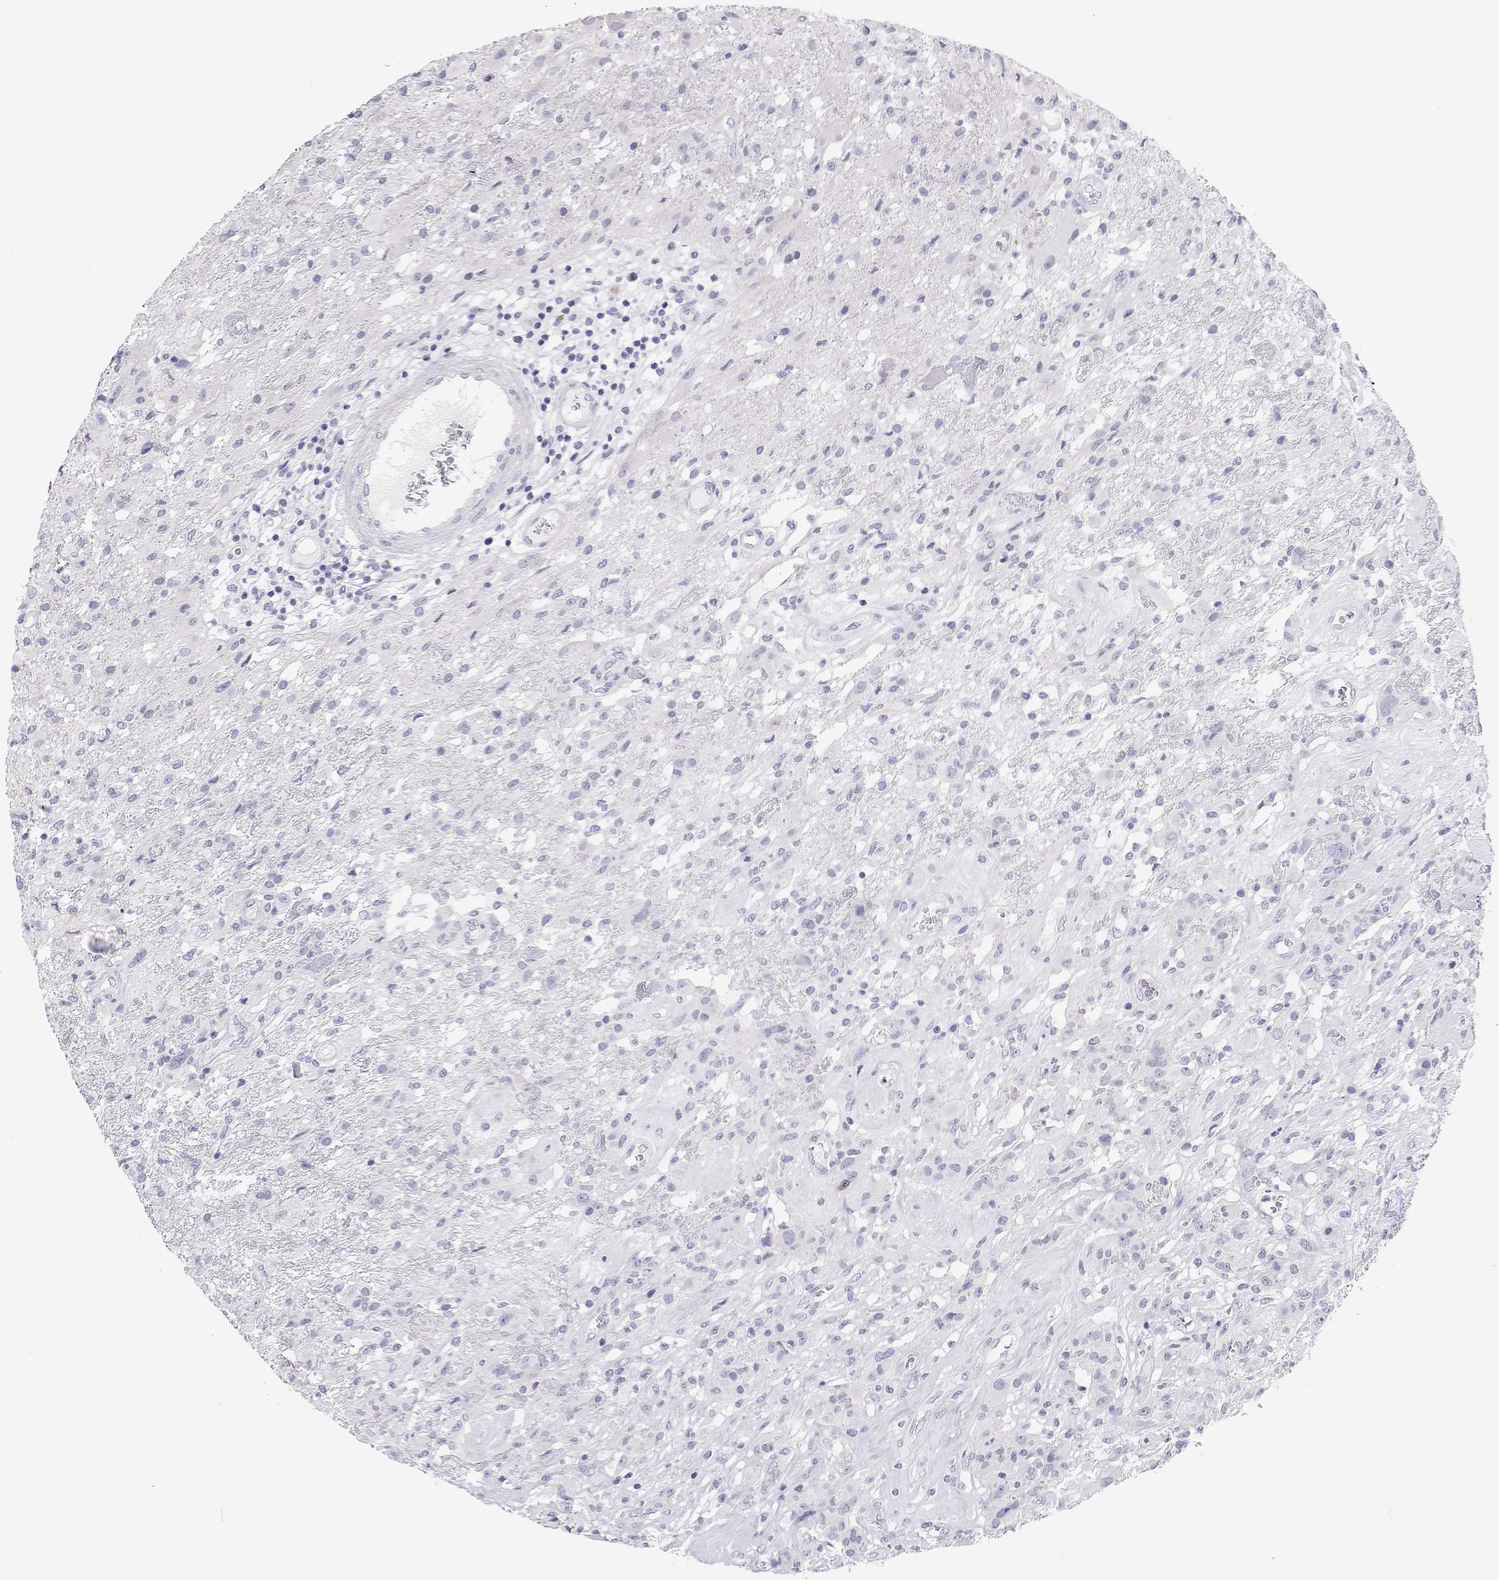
{"staining": {"intensity": "negative", "quantity": "none", "location": "none"}, "tissue": "glioma", "cell_type": "Tumor cells", "image_type": "cancer", "snomed": [{"axis": "morphology", "description": "Glioma, malignant, High grade"}, {"axis": "topography", "description": "Brain"}], "caption": "Immunohistochemistry (IHC) image of malignant glioma (high-grade) stained for a protein (brown), which exhibits no expression in tumor cells.", "gene": "BHMT", "patient": {"sex": "male", "age": 46}}